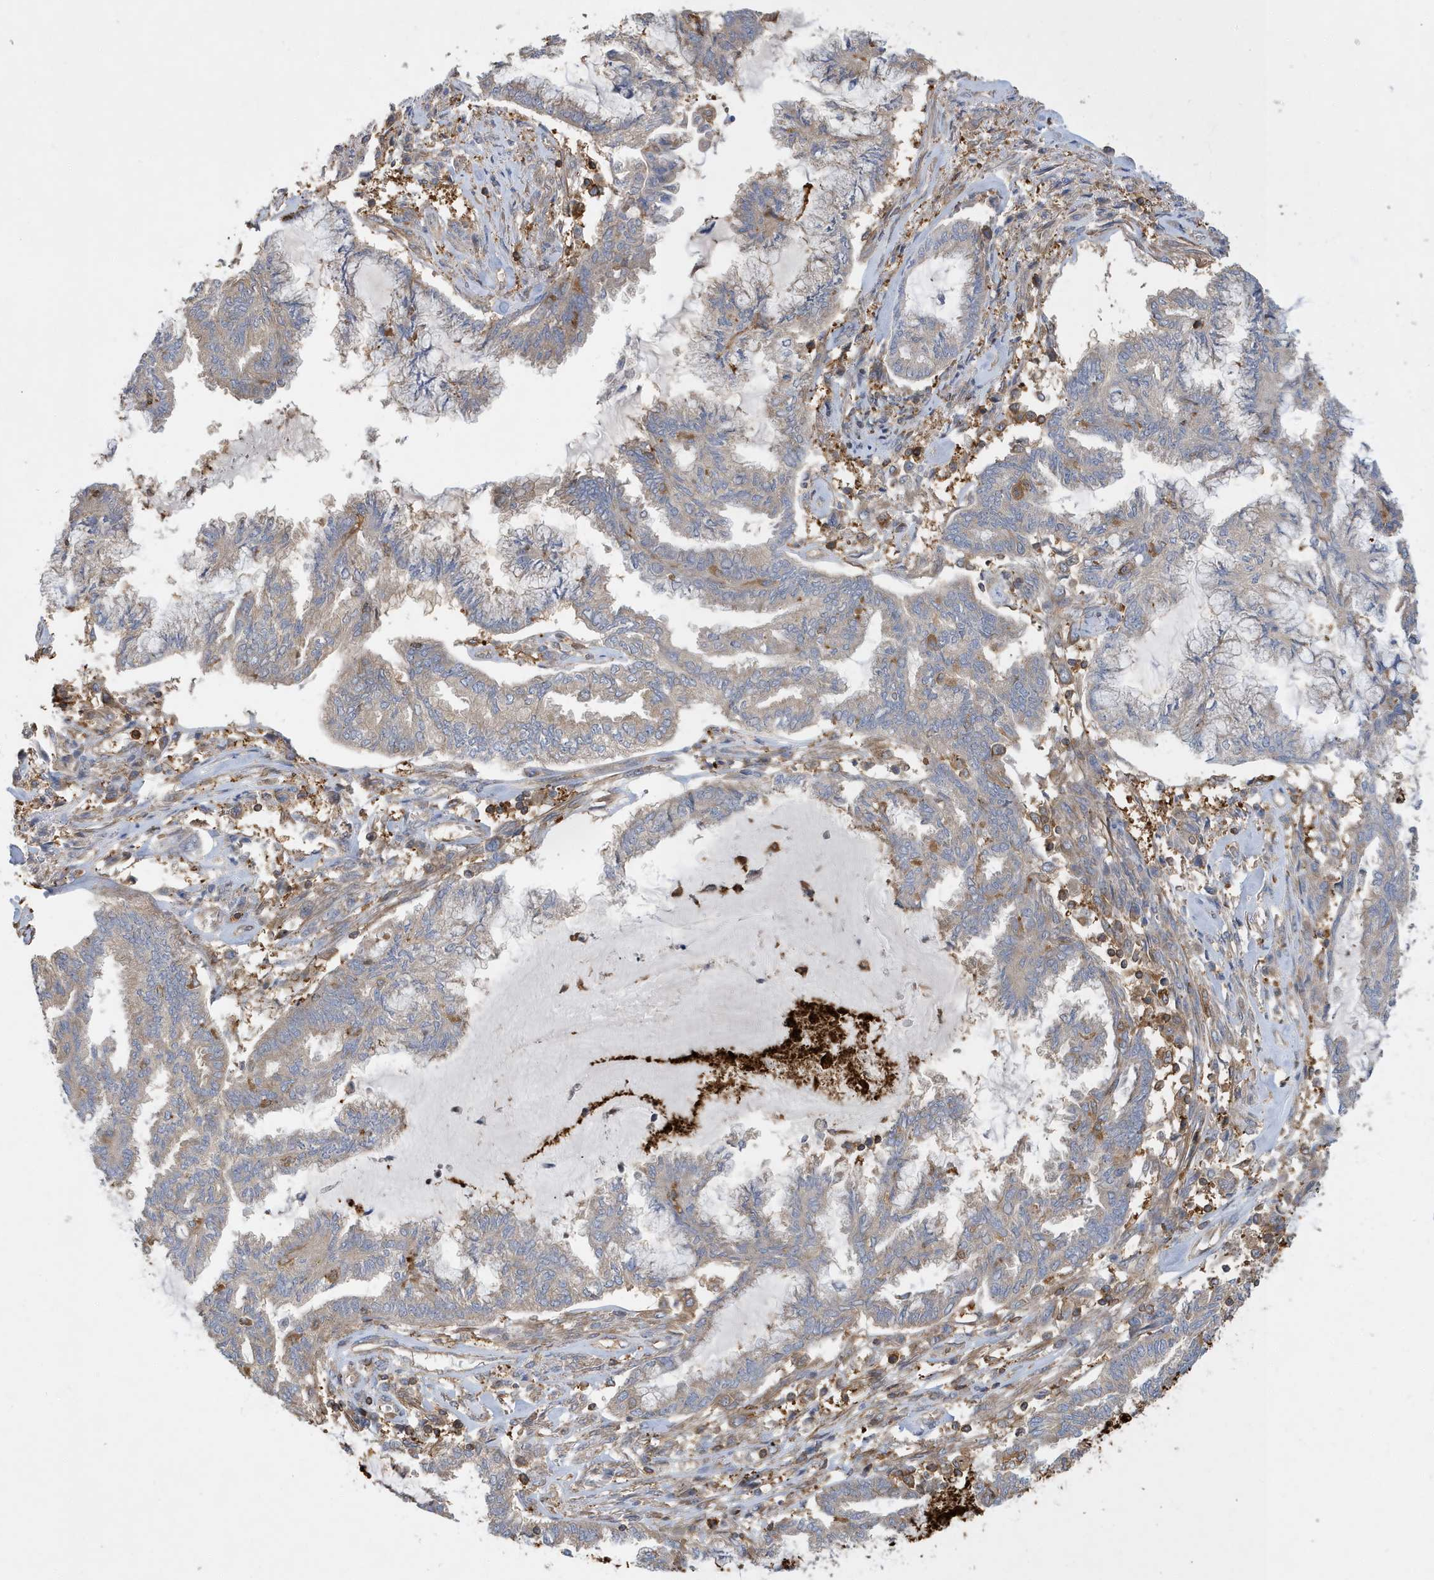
{"staining": {"intensity": "weak", "quantity": "25%-75%", "location": "cytoplasmic/membranous"}, "tissue": "endometrial cancer", "cell_type": "Tumor cells", "image_type": "cancer", "snomed": [{"axis": "morphology", "description": "Adenocarcinoma, NOS"}, {"axis": "topography", "description": "Endometrium"}], "caption": "Endometrial adenocarcinoma stained with immunohistochemistry demonstrates weak cytoplasmic/membranous expression in approximately 25%-75% of tumor cells. (Stains: DAB in brown, nuclei in blue, Microscopy: brightfield microscopy at high magnification).", "gene": "LAPTM4A", "patient": {"sex": "female", "age": 86}}